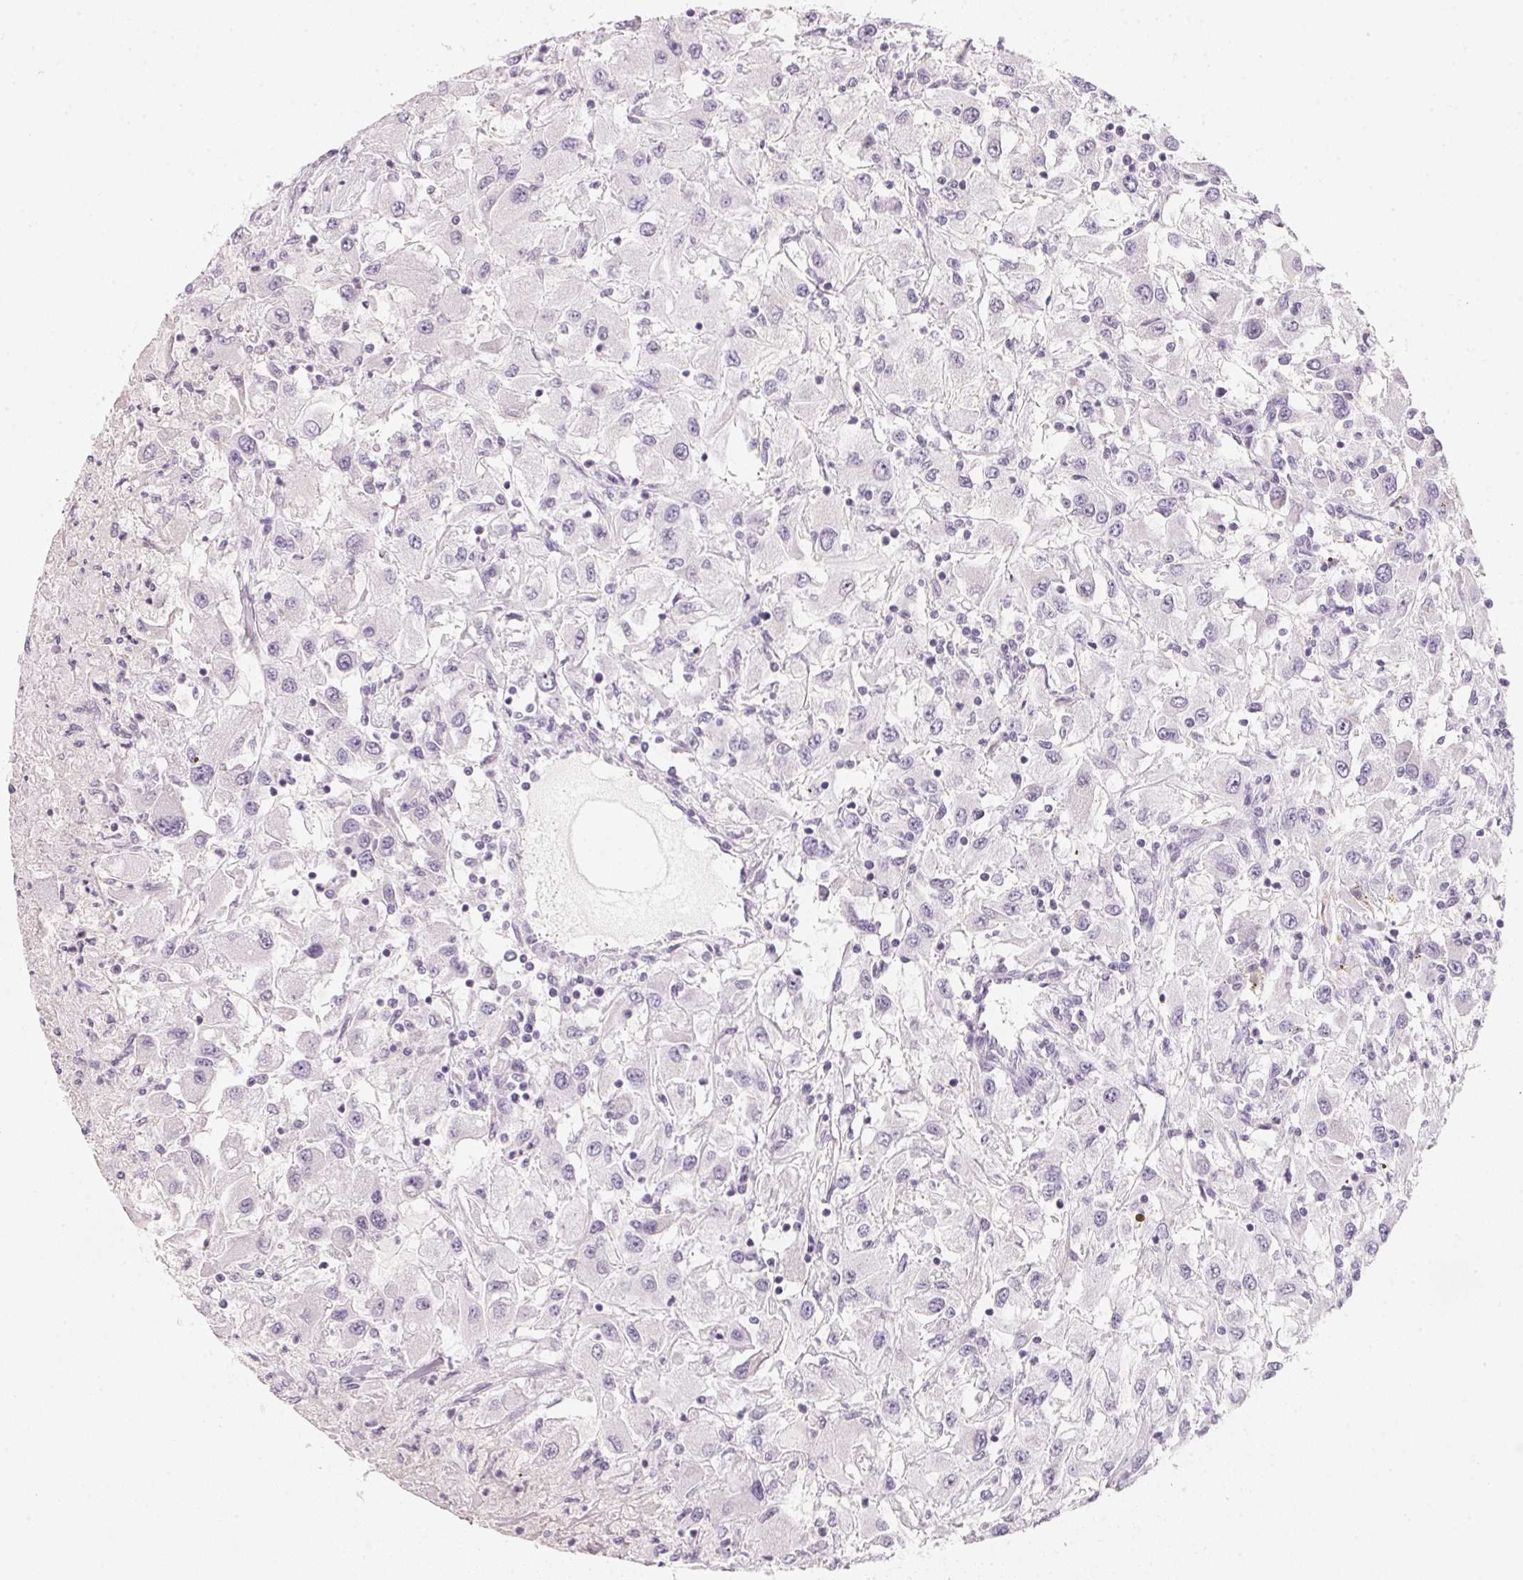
{"staining": {"intensity": "negative", "quantity": "none", "location": "none"}, "tissue": "renal cancer", "cell_type": "Tumor cells", "image_type": "cancer", "snomed": [{"axis": "morphology", "description": "Adenocarcinoma, NOS"}, {"axis": "topography", "description": "Kidney"}], "caption": "Image shows no protein expression in tumor cells of renal cancer (adenocarcinoma) tissue.", "gene": "CFAP276", "patient": {"sex": "female", "age": 67}}